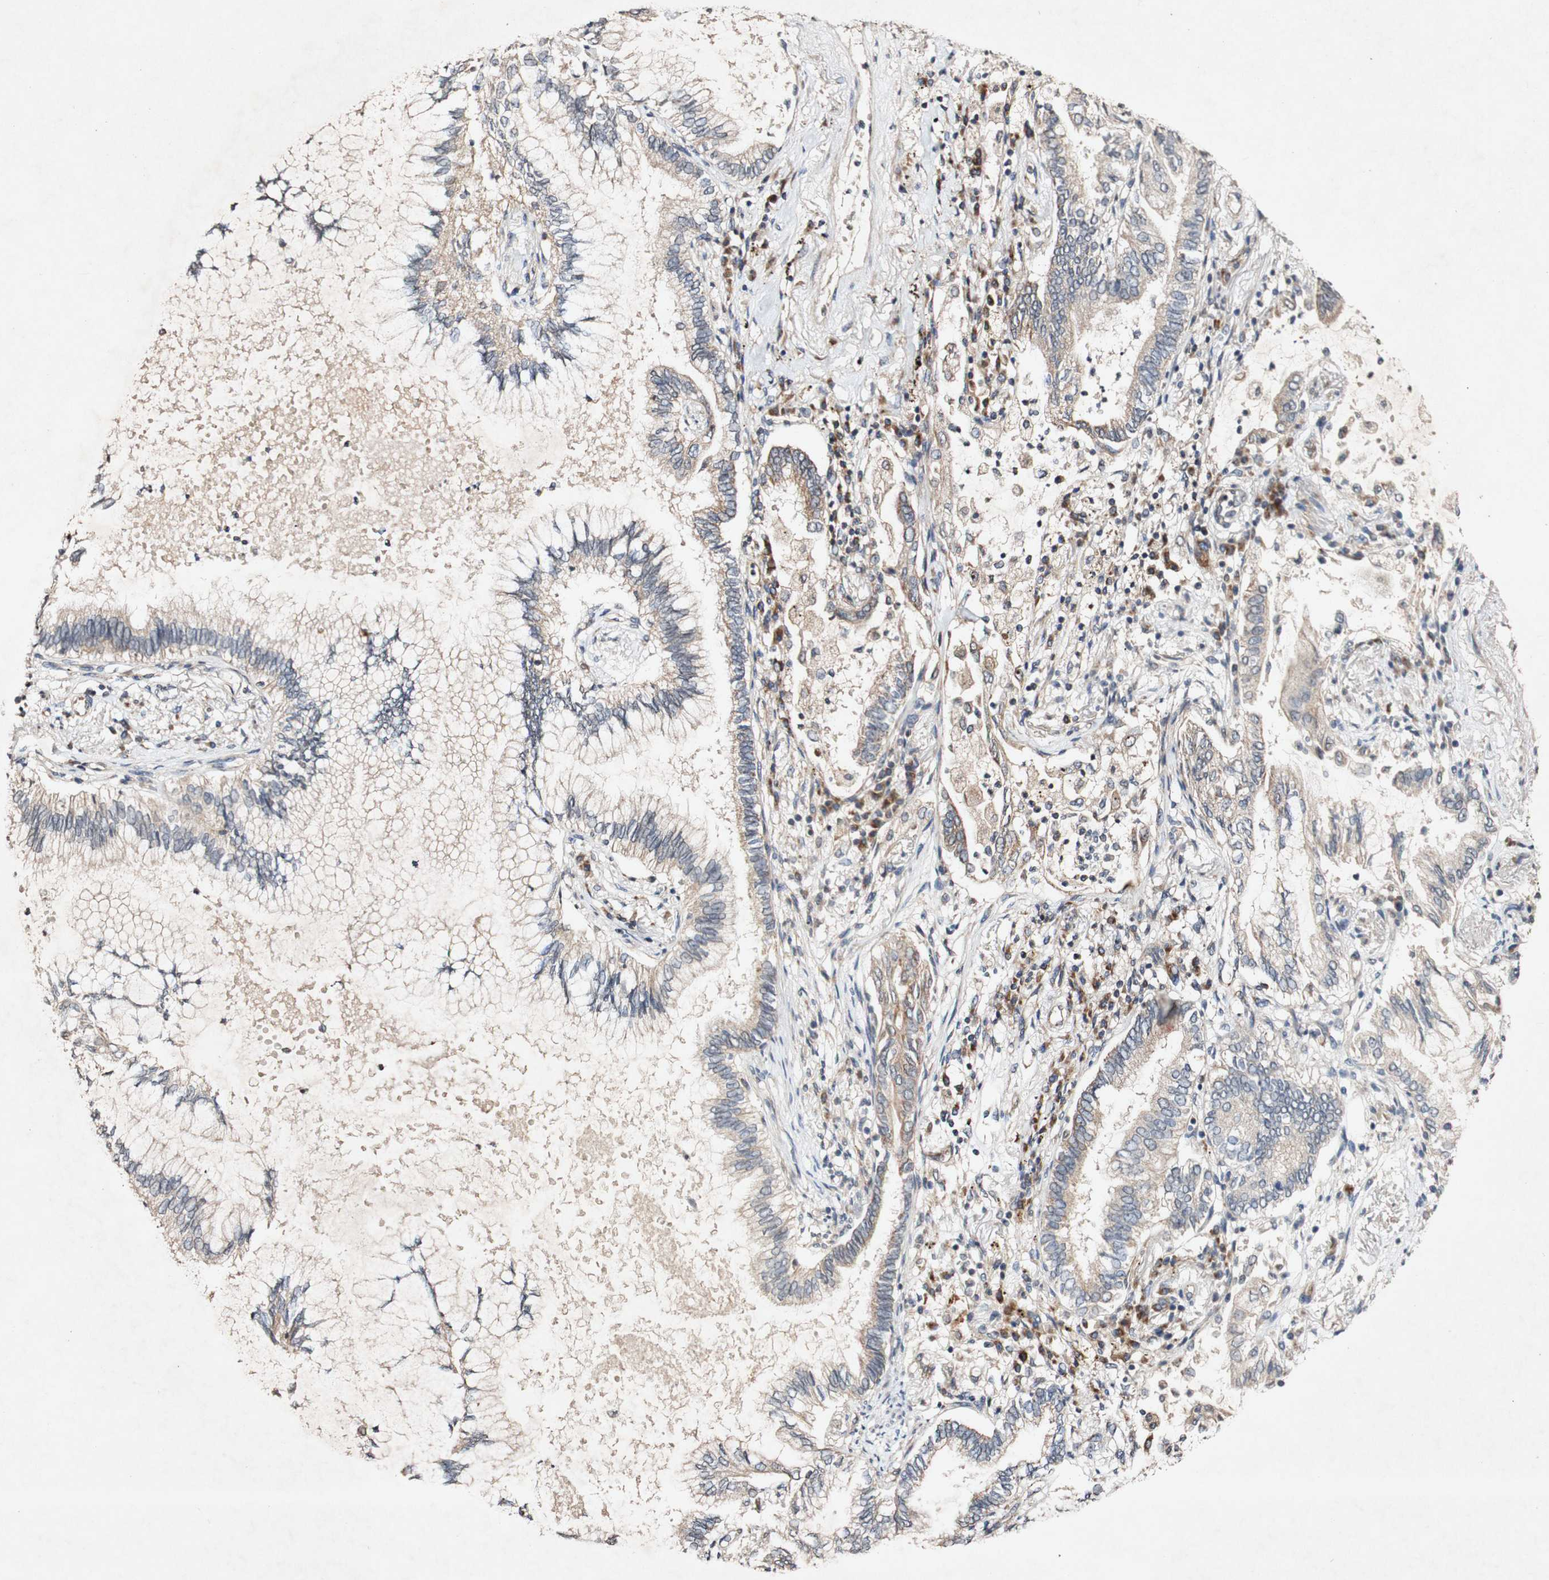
{"staining": {"intensity": "weak", "quantity": ">75%", "location": "cytoplasmic/membranous"}, "tissue": "lung cancer", "cell_type": "Tumor cells", "image_type": "cancer", "snomed": [{"axis": "morphology", "description": "Normal tissue, NOS"}, {"axis": "morphology", "description": "Adenocarcinoma, NOS"}, {"axis": "topography", "description": "Bronchus"}, {"axis": "topography", "description": "Lung"}], "caption": "Lung cancer (adenocarcinoma) tissue exhibits weak cytoplasmic/membranous expression in approximately >75% of tumor cells (Stains: DAB in brown, nuclei in blue, Microscopy: brightfield microscopy at high magnification).", "gene": "PIN1", "patient": {"sex": "female", "age": 70}}